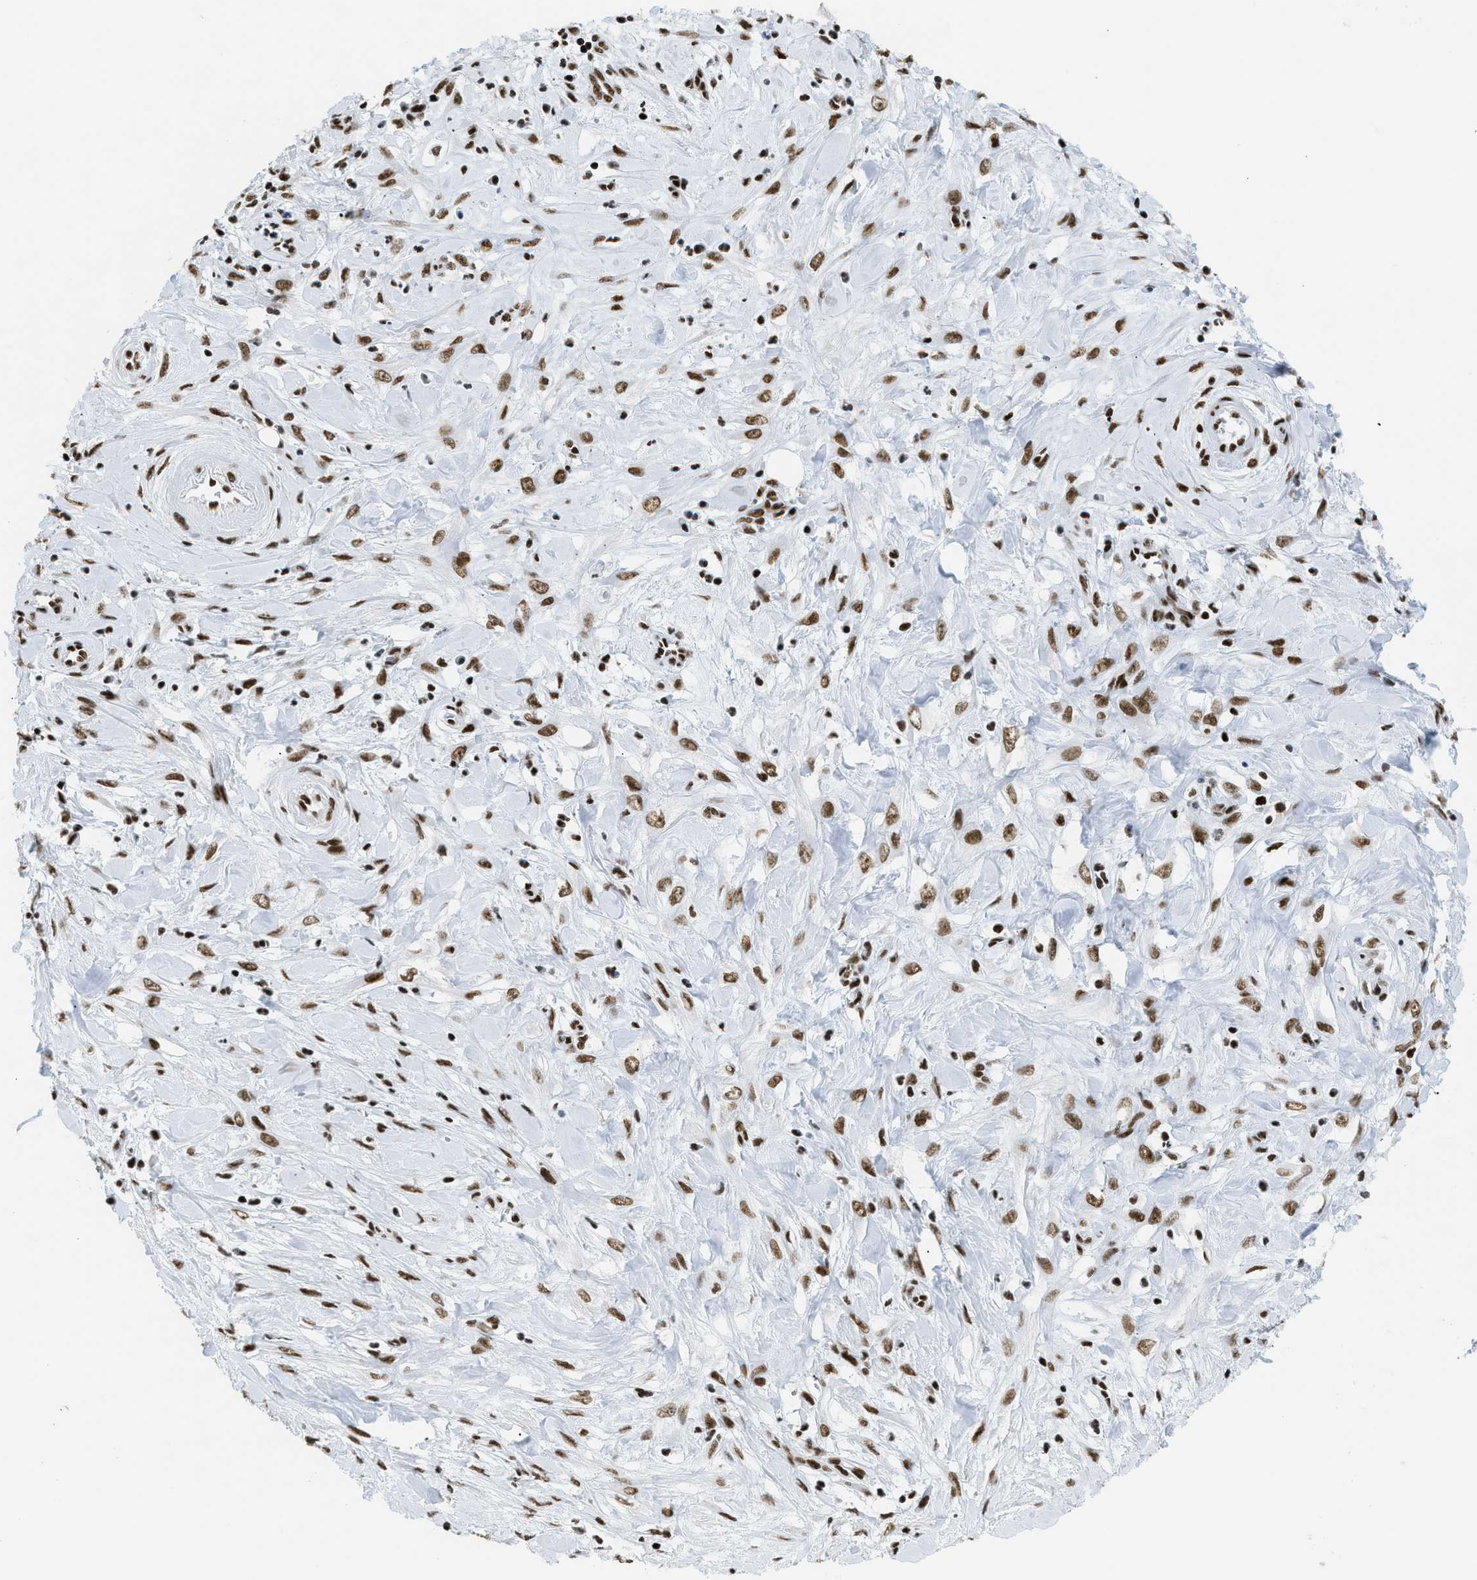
{"staining": {"intensity": "strong", "quantity": ">75%", "location": "nuclear"}, "tissue": "pancreatic cancer", "cell_type": "Tumor cells", "image_type": "cancer", "snomed": [{"axis": "morphology", "description": "Adenocarcinoma, NOS"}, {"axis": "topography", "description": "Pancreas"}], "caption": "The histopathology image demonstrates immunohistochemical staining of pancreatic cancer (adenocarcinoma). There is strong nuclear expression is present in approximately >75% of tumor cells.", "gene": "PIF1", "patient": {"sex": "female", "age": 75}}